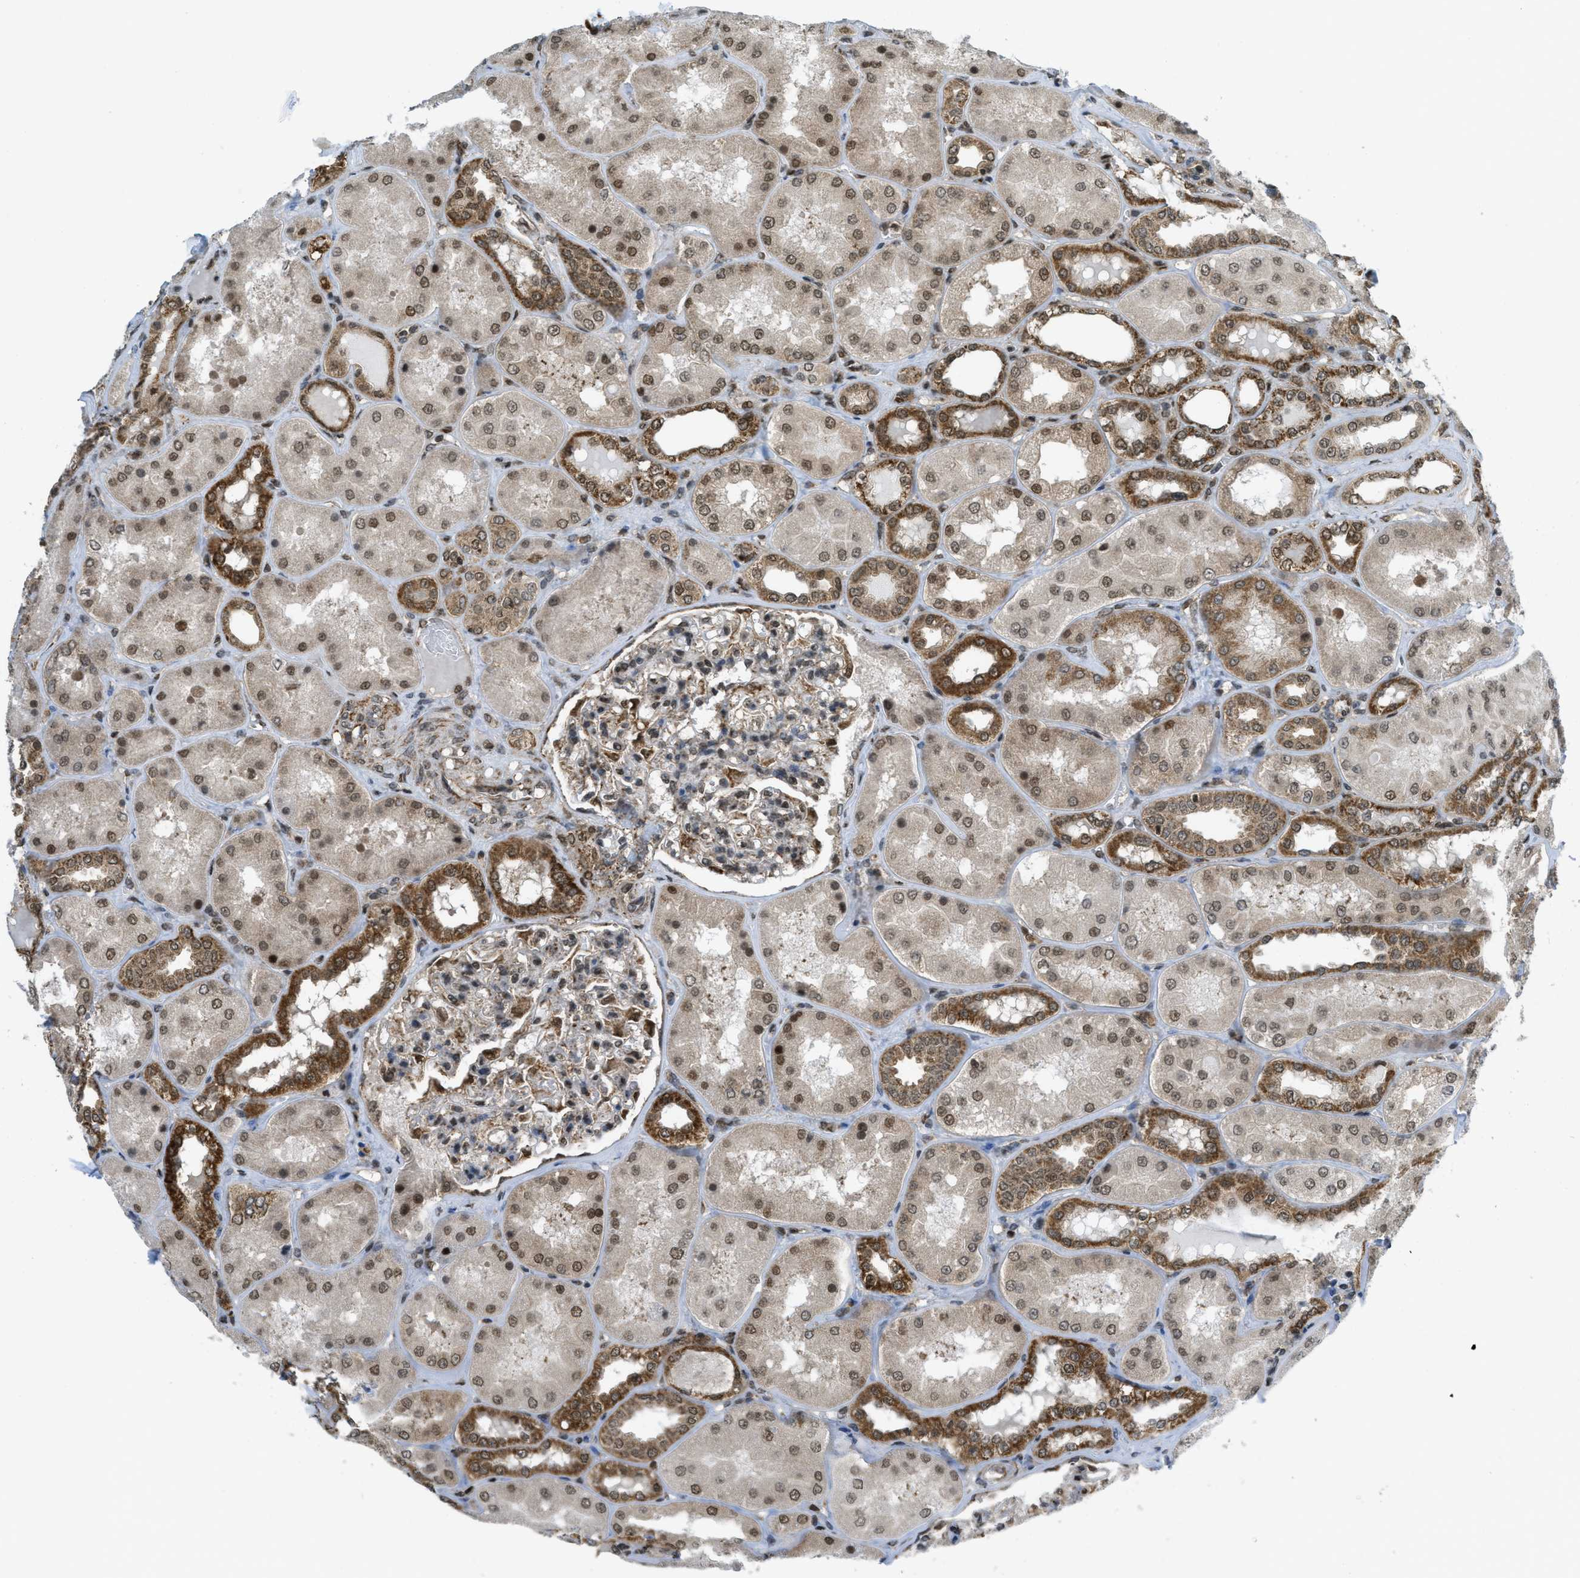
{"staining": {"intensity": "strong", "quantity": "25%-75%", "location": "cytoplasmic/membranous,nuclear"}, "tissue": "kidney", "cell_type": "Cells in glomeruli", "image_type": "normal", "snomed": [{"axis": "morphology", "description": "Normal tissue, NOS"}, {"axis": "topography", "description": "Kidney"}], "caption": "IHC staining of benign kidney, which shows high levels of strong cytoplasmic/membranous,nuclear positivity in approximately 25%-75% of cells in glomeruli indicating strong cytoplasmic/membranous,nuclear protein positivity. The staining was performed using DAB (brown) for protein detection and nuclei were counterstained in hematoxylin (blue).", "gene": "TNPO1", "patient": {"sex": "female", "age": 56}}